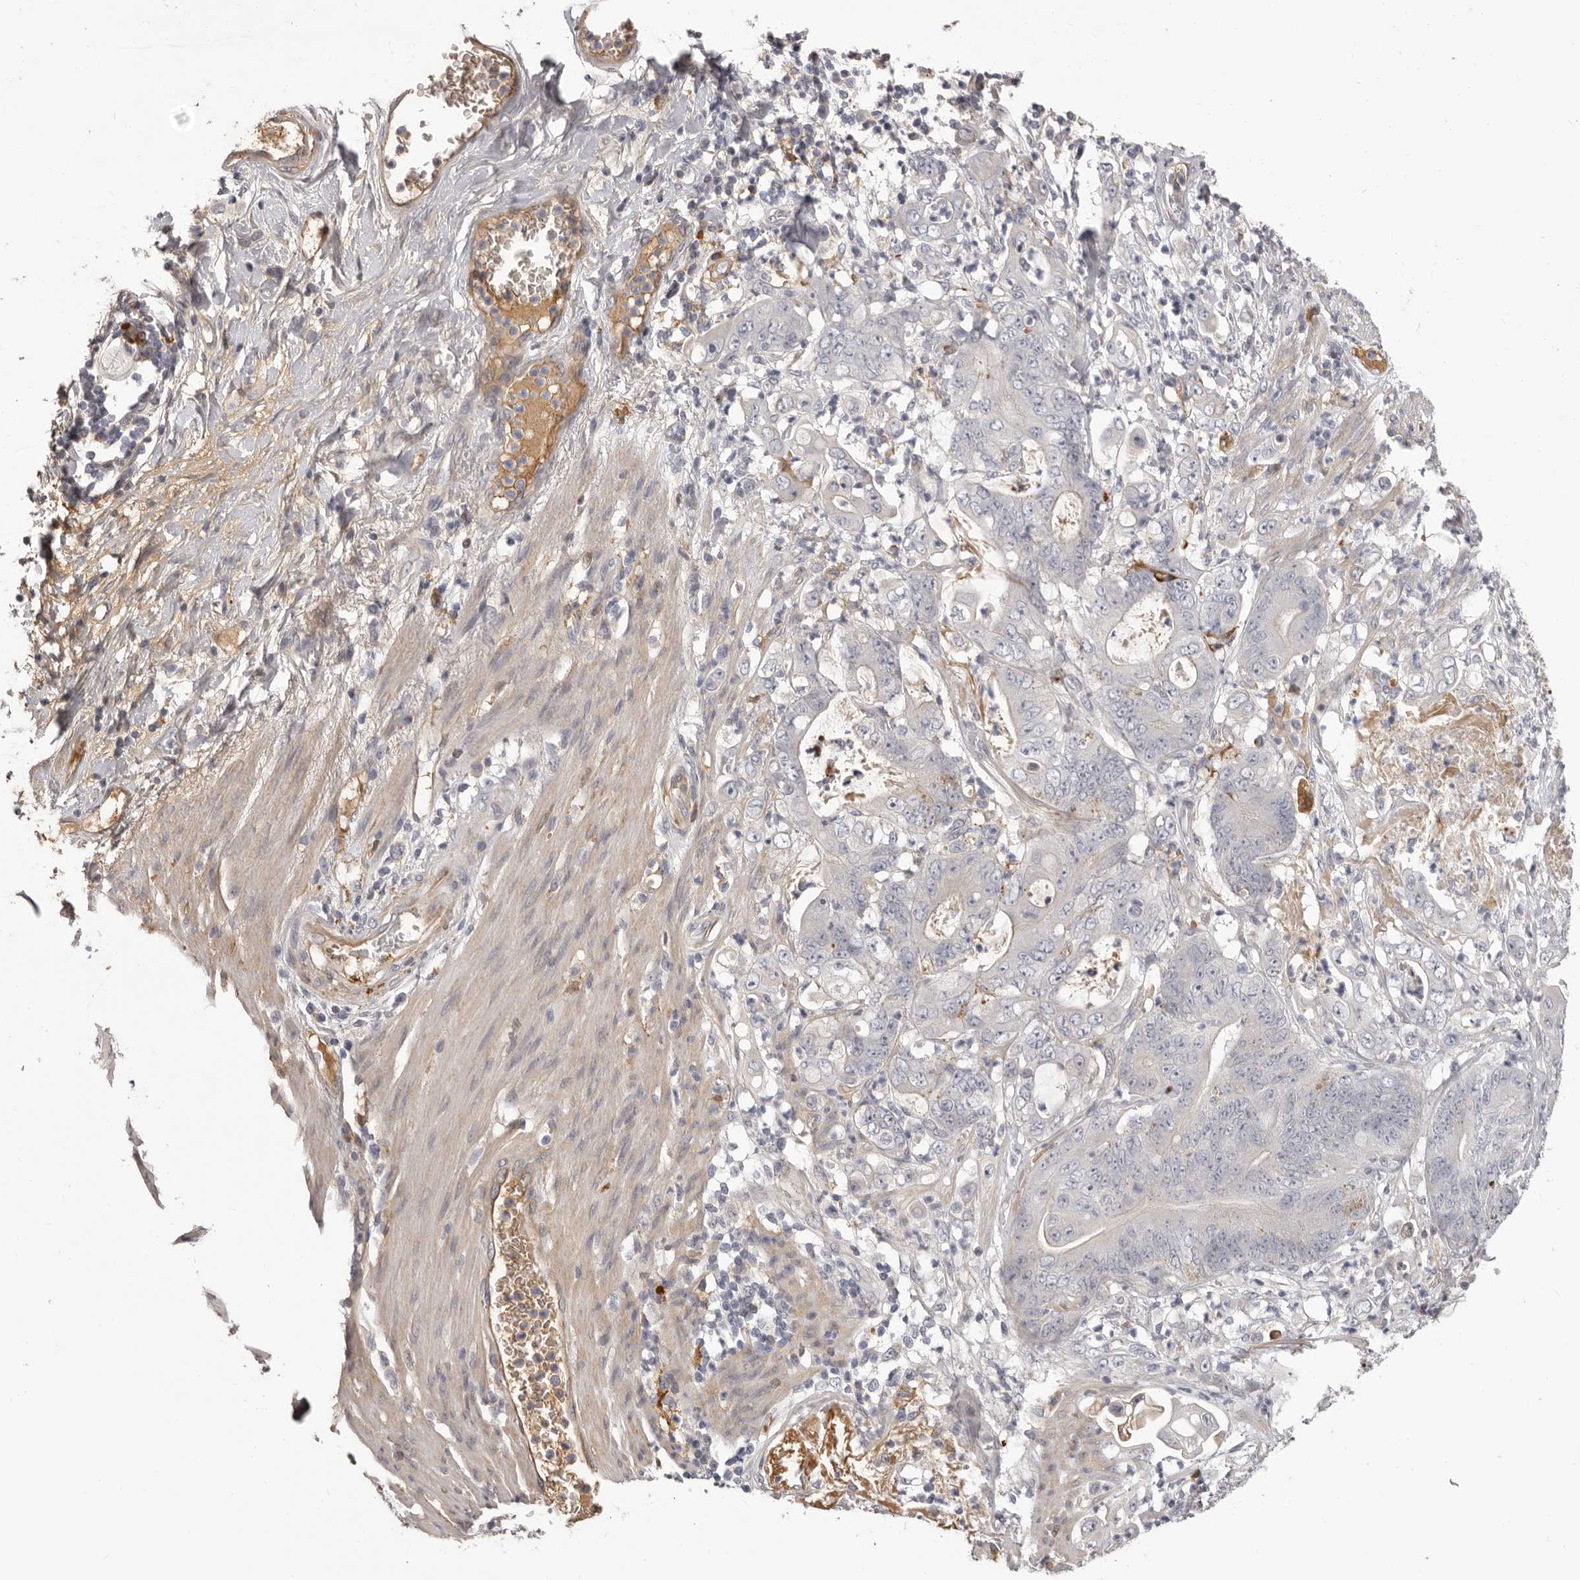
{"staining": {"intensity": "negative", "quantity": "none", "location": "none"}, "tissue": "stomach cancer", "cell_type": "Tumor cells", "image_type": "cancer", "snomed": [{"axis": "morphology", "description": "Adenocarcinoma, NOS"}, {"axis": "topography", "description": "Stomach"}], "caption": "DAB immunohistochemical staining of human adenocarcinoma (stomach) demonstrates no significant positivity in tumor cells.", "gene": "OTUD3", "patient": {"sex": "female", "age": 73}}